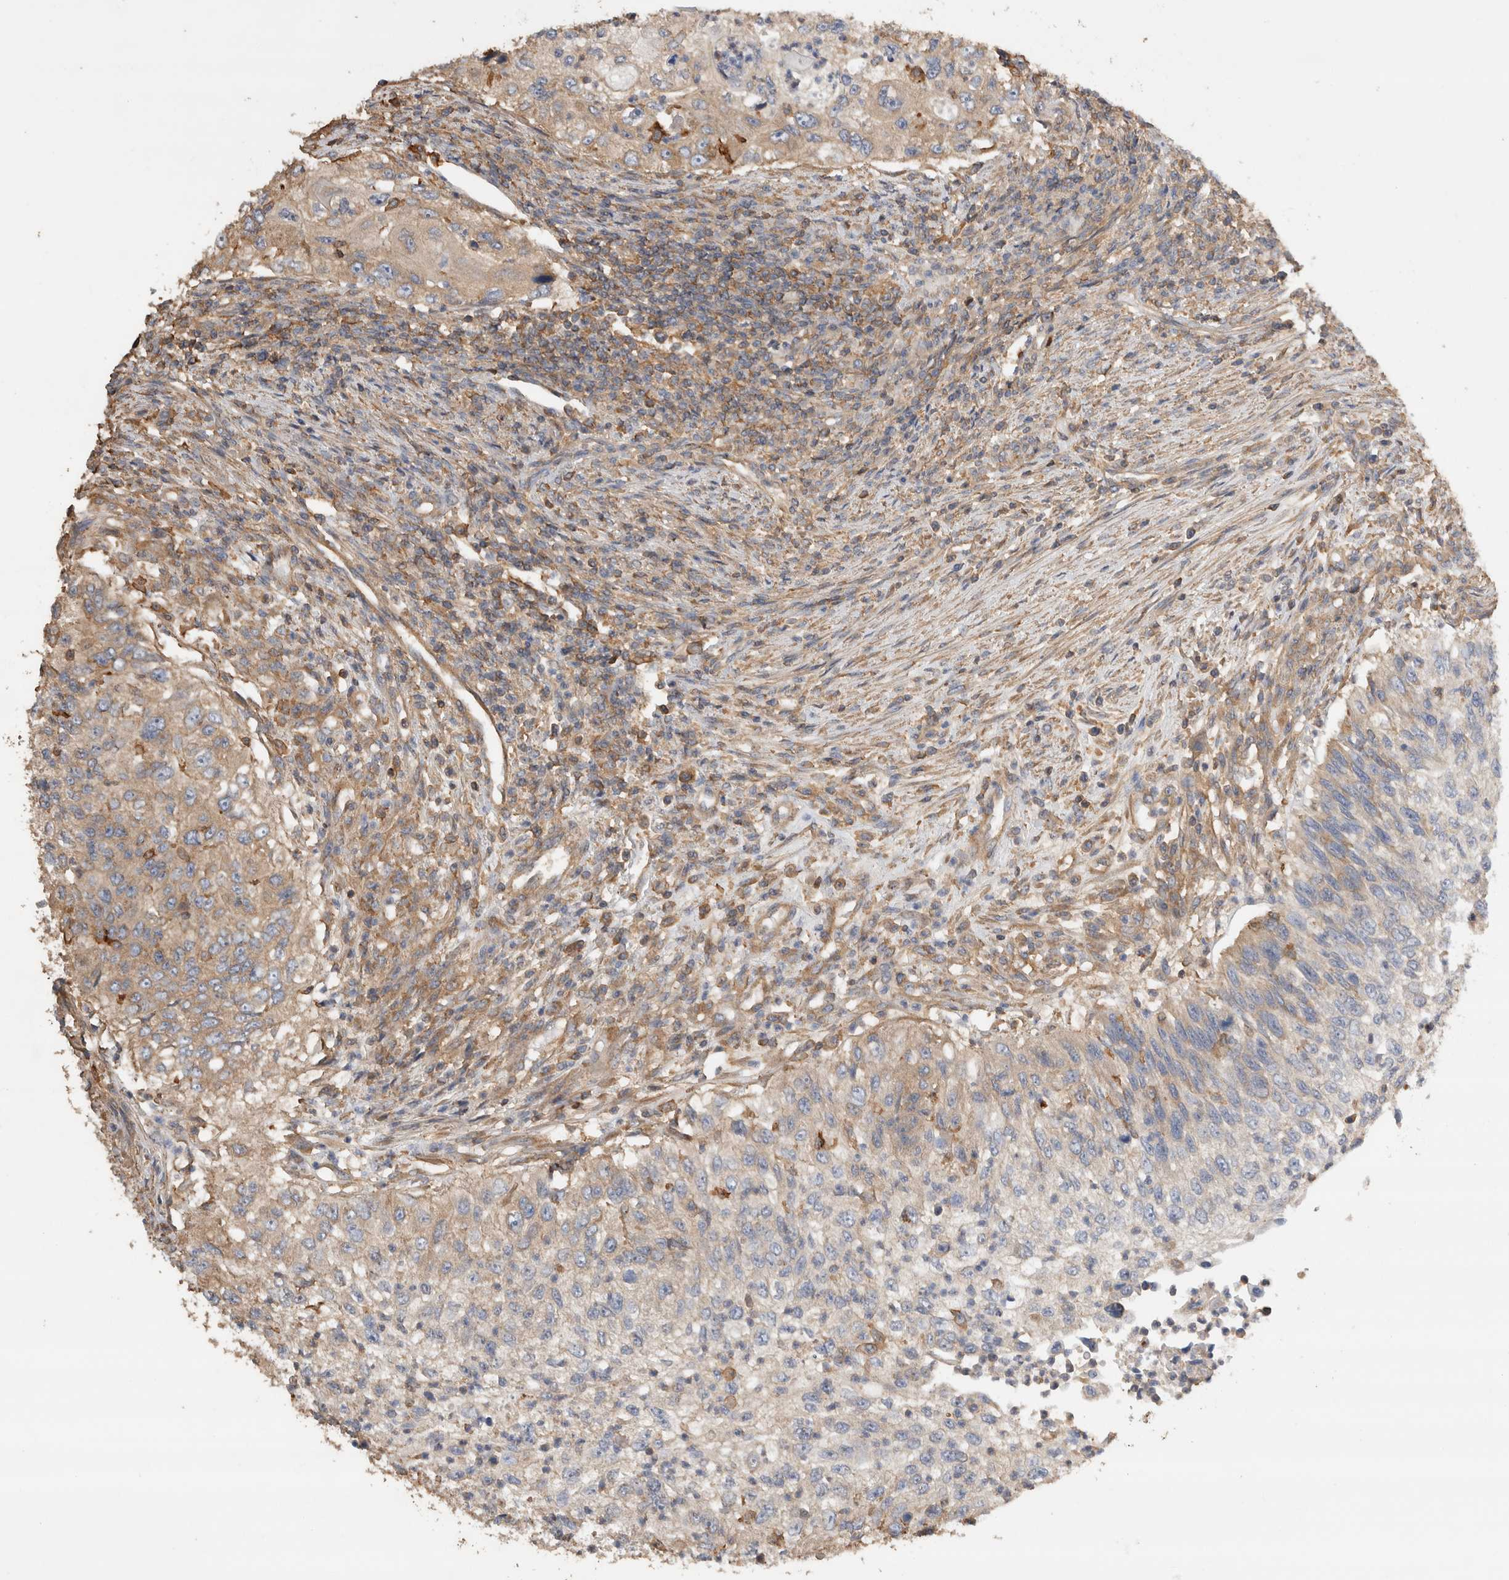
{"staining": {"intensity": "weak", "quantity": ">75%", "location": "cytoplasmic/membranous"}, "tissue": "urothelial cancer", "cell_type": "Tumor cells", "image_type": "cancer", "snomed": [{"axis": "morphology", "description": "Urothelial carcinoma, High grade"}, {"axis": "topography", "description": "Urinary bladder"}], "caption": "The histopathology image exhibits immunohistochemical staining of urothelial cancer. There is weak cytoplasmic/membranous expression is present in about >75% of tumor cells.", "gene": "EIF4G3", "patient": {"sex": "female", "age": 60}}